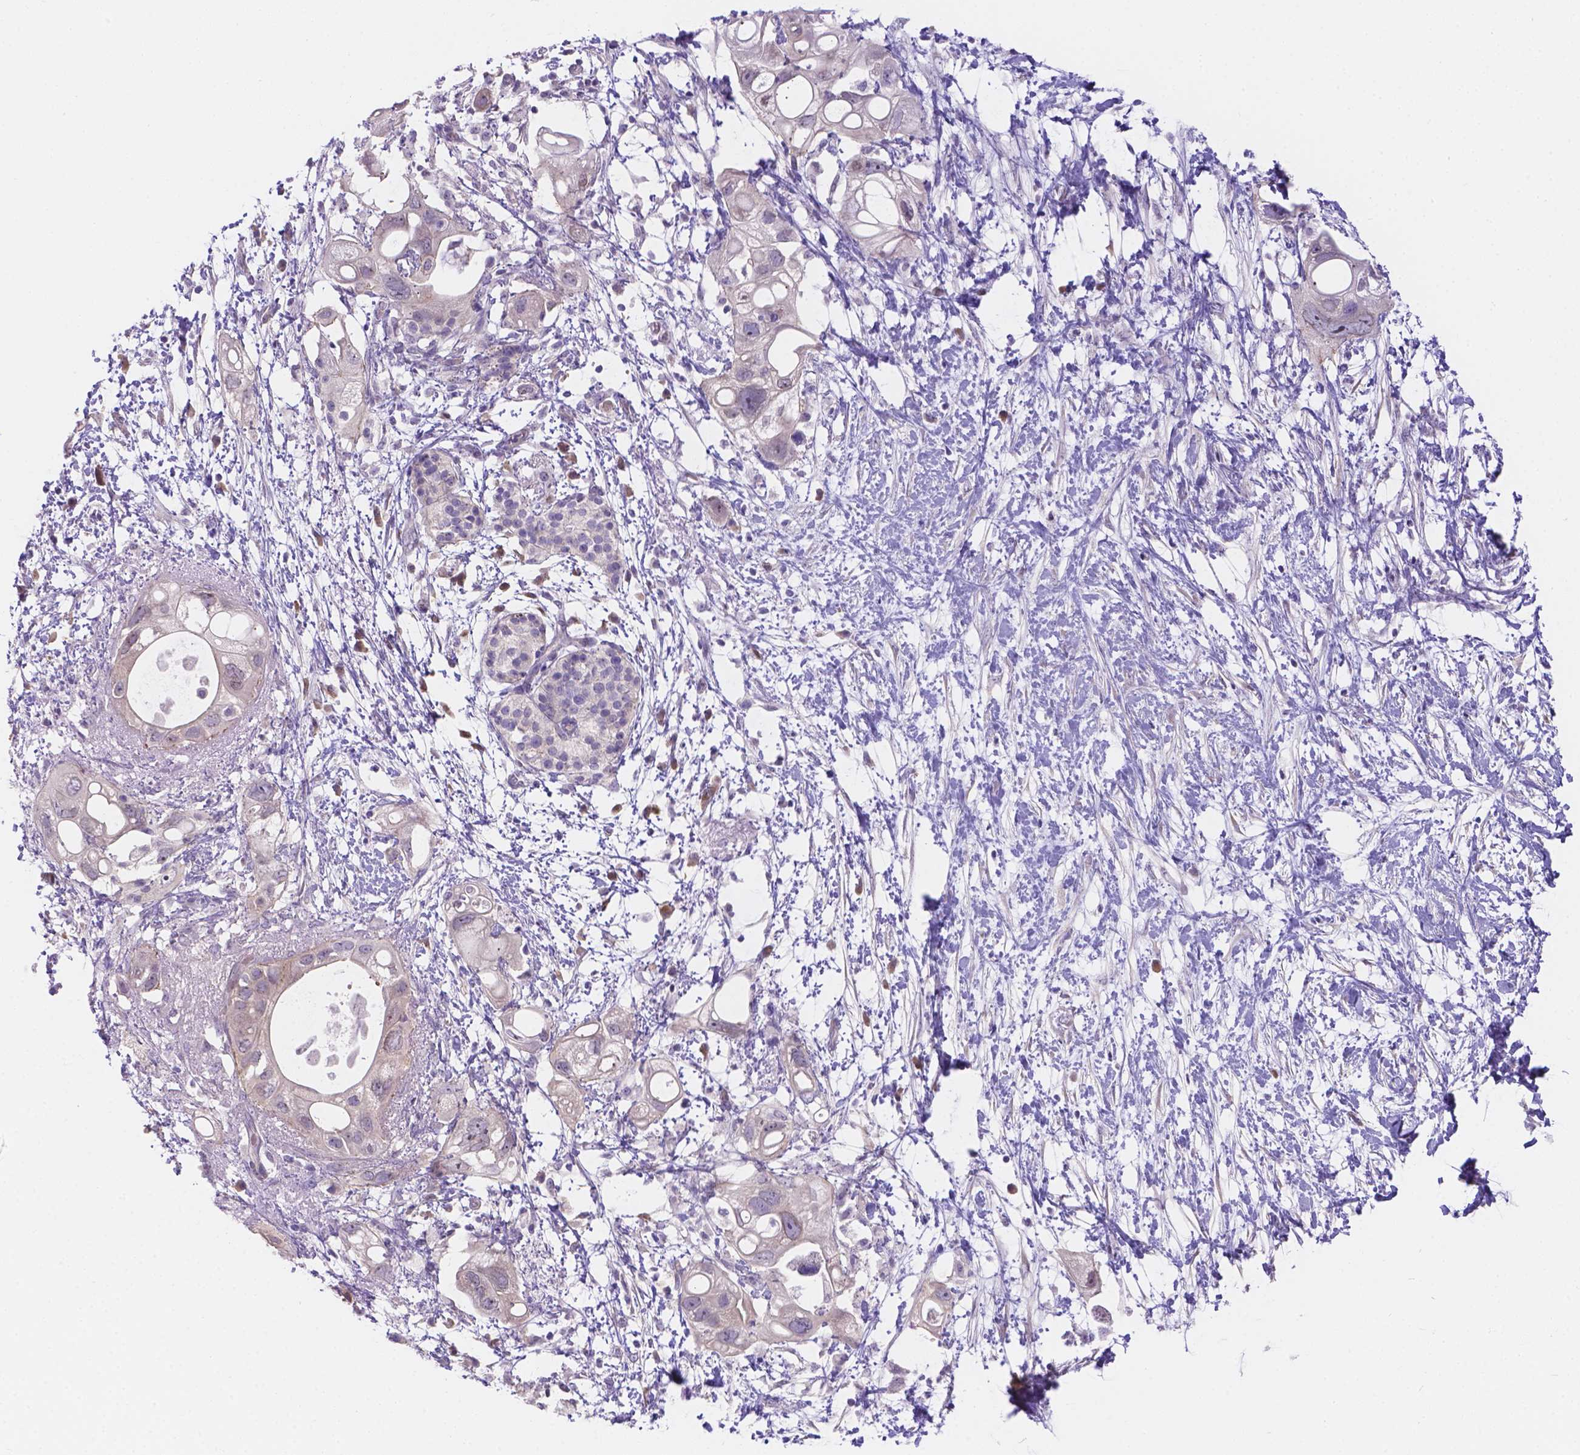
{"staining": {"intensity": "weak", "quantity": "<25%", "location": "cytoplasmic/membranous"}, "tissue": "pancreatic cancer", "cell_type": "Tumor cells", "image_type": "cancer", "snomed": [{"axis": "morphology", "description": "Adenocarcinoma, NOS"}, {"axis": "topography", "description": "Pancreas"}], "caption": "Tumor cells are negative for protein expression in human pancreatic adenocarcinoma. (Brightfield microscopy of DAB (3,3'-diaminobenzidine) immunohistochemistry (IHC) at high magnification).", "gene": "CD96", "patient": {"sex": "female", "age": 72}}